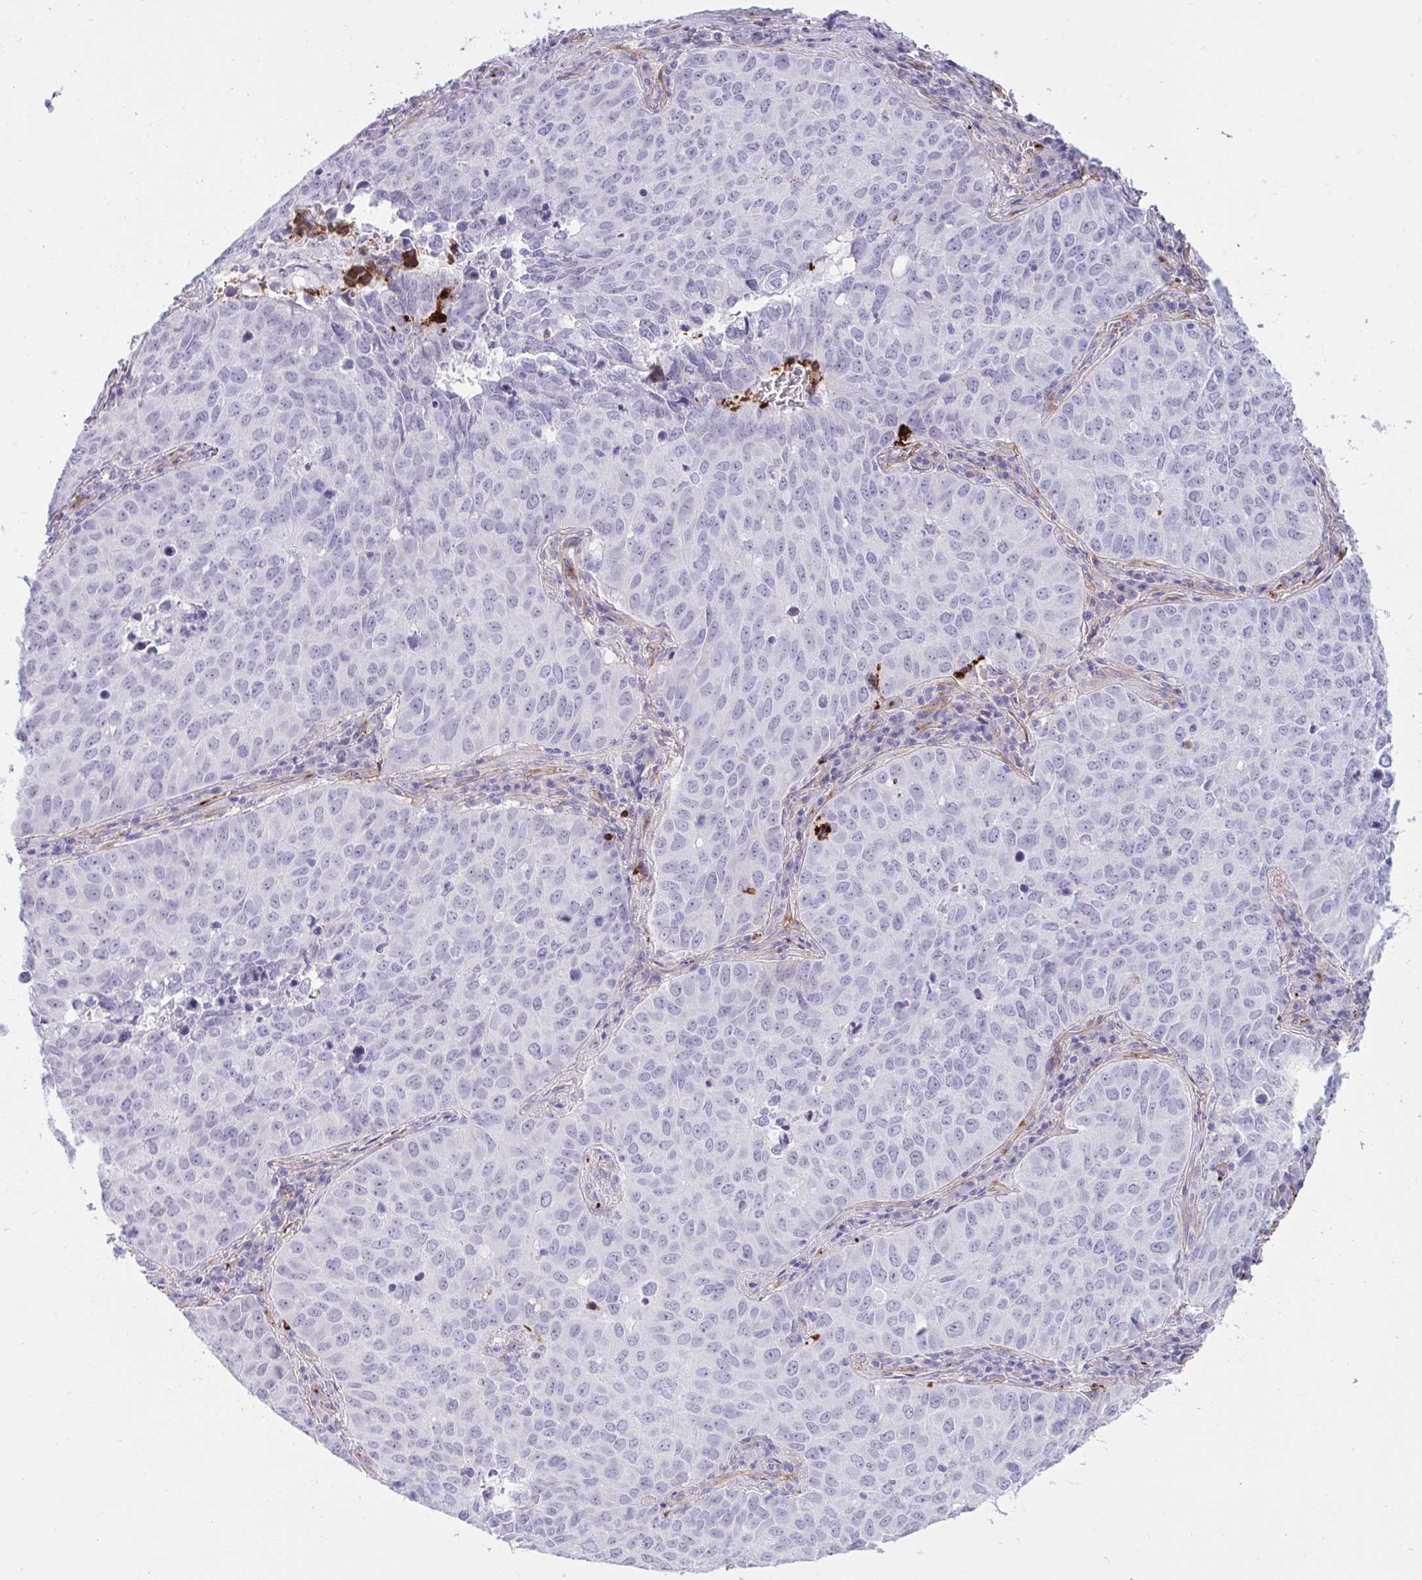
{"staining": {"intensity": "negative", "quantity": "none", "location": "none"}, "tissue": "lung cancer", "cell_type": "Tumor cells", "image_type": "cancer", "snomed": [{"axis": "morphology", "description": "Adenocarcinoma, NOS"}, {"axis": "topography", "description": "Lung"}], "caption": "Image shows no protein expression in tumor cells of lung adenocarcinoma tissue.", "gene": "F2", "patient": {"sex": "female", "age": 50}}